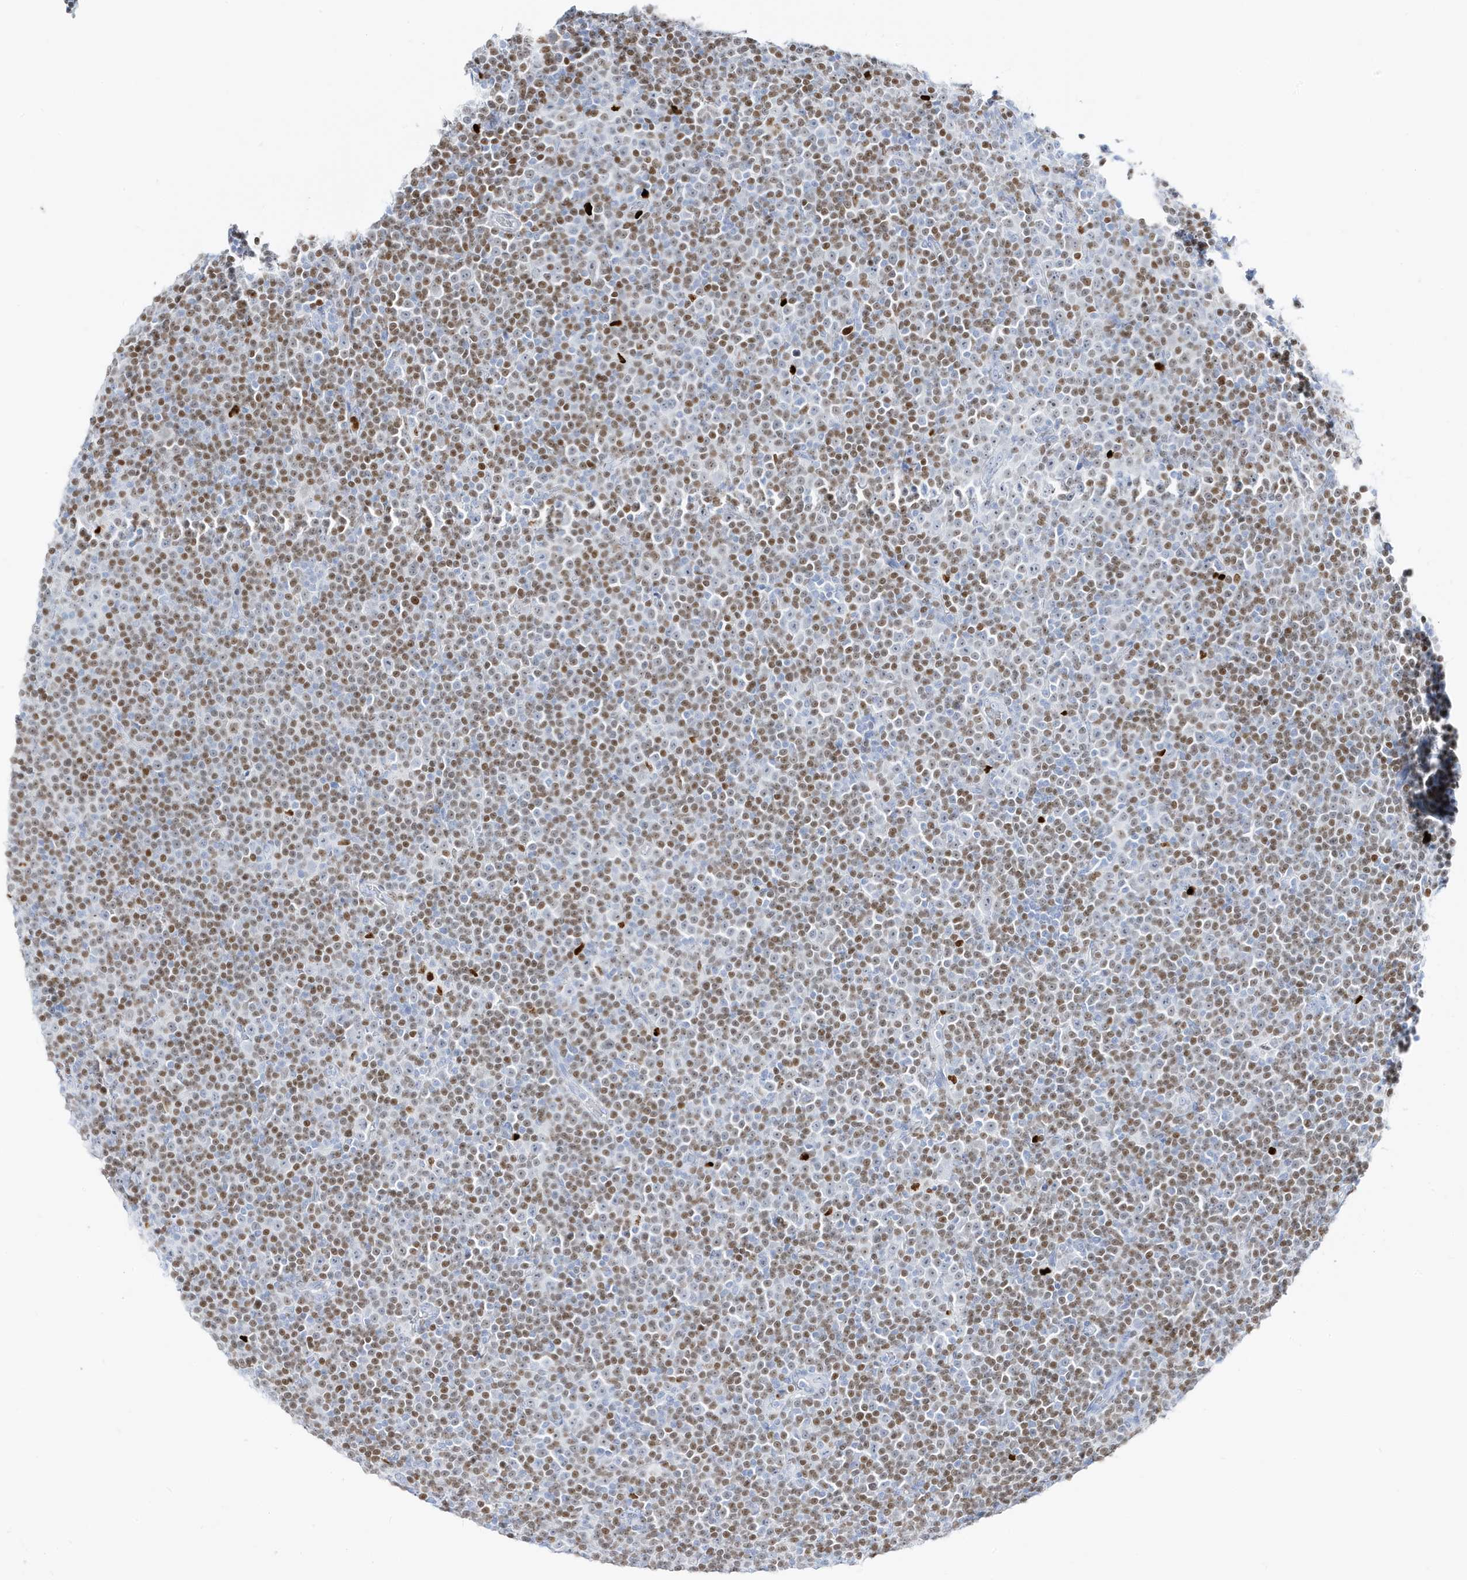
{"staining": {"intensity": "moderate", "quantity": "25%-75%", "location": "nuclear"}, "tissue": "lymphoma", "cell_type": "Tumor cells", "image_type": "cancer", "snomed": [{"axis": "morphology", "description": "Malignant lymphoma, non-Hodgkin's type, Low grade"}, {"axis": "topography", "description": "Lymph node"}], "caption": "Immunohistochemical staining of human lymphoma displays moderate nuclear protein expression in about 25%-75% of tumor cells.", "gene": "MNDA", "patient": {"sex": "female", "age": 67}}